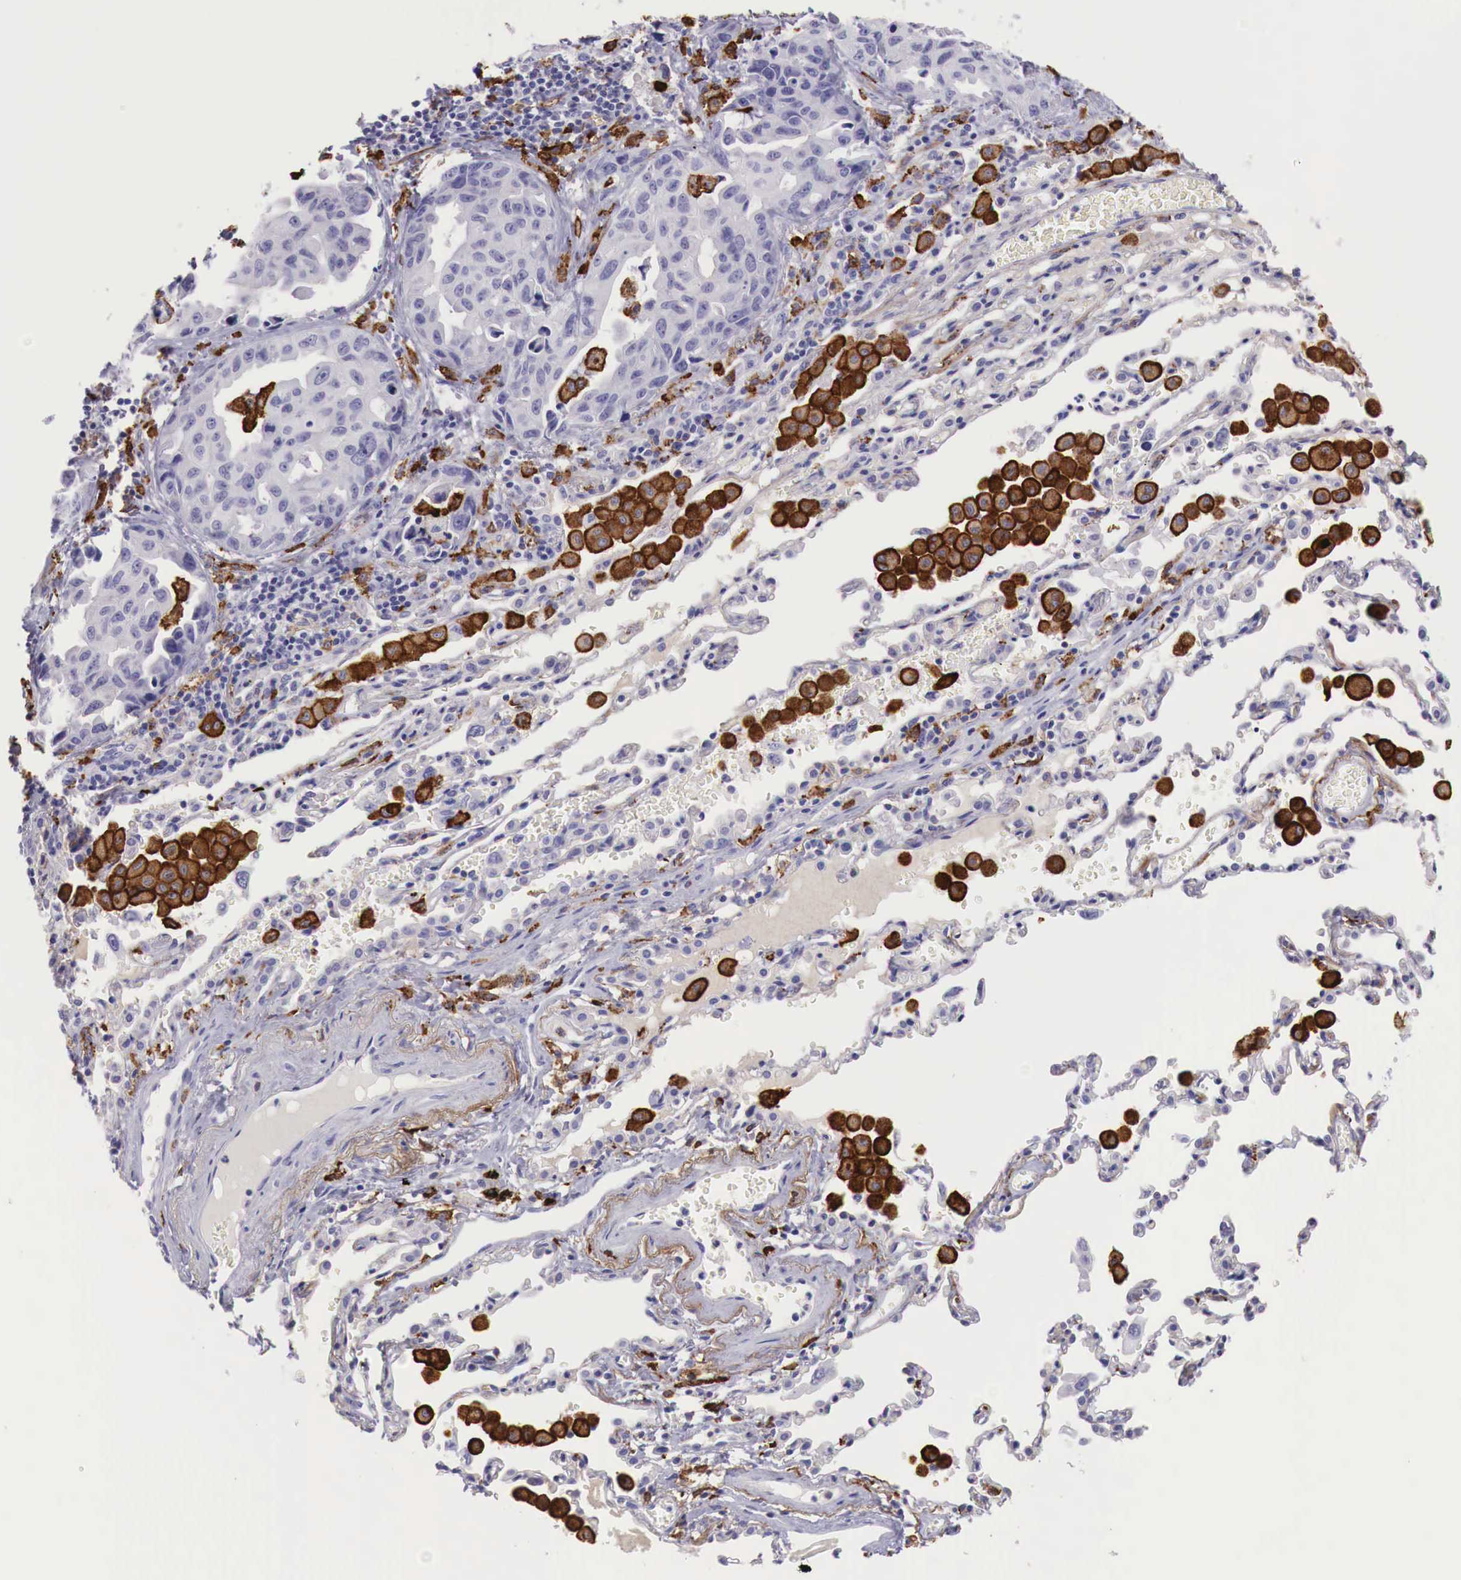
{"staining": {"intensity": "weak", "quantity": "<25%", "location": "cytoplasmic/membranous"}, "tissue": "lung cancer", "cell_type": "Tumor cells", "image_type": "cancer", "snomed": [{"axis": "morphology", "description": "Adenocarcinoma, NOS"}, {"axis": "topography", "description": "Lung"}], "caption": "DAB immunohistochemical staining of adenocarcinoma (lung) exhibits no significant positivity in tumor cells. The staining was performed using DAB (3,3'-diaminobenzidine) to visualize the protein expression in brown, while the nuclei were stained in blue with hematoxylin (Magnification: 20x).", "gene": "MSR1", "patient": {"sex": "male", "age": 64}}